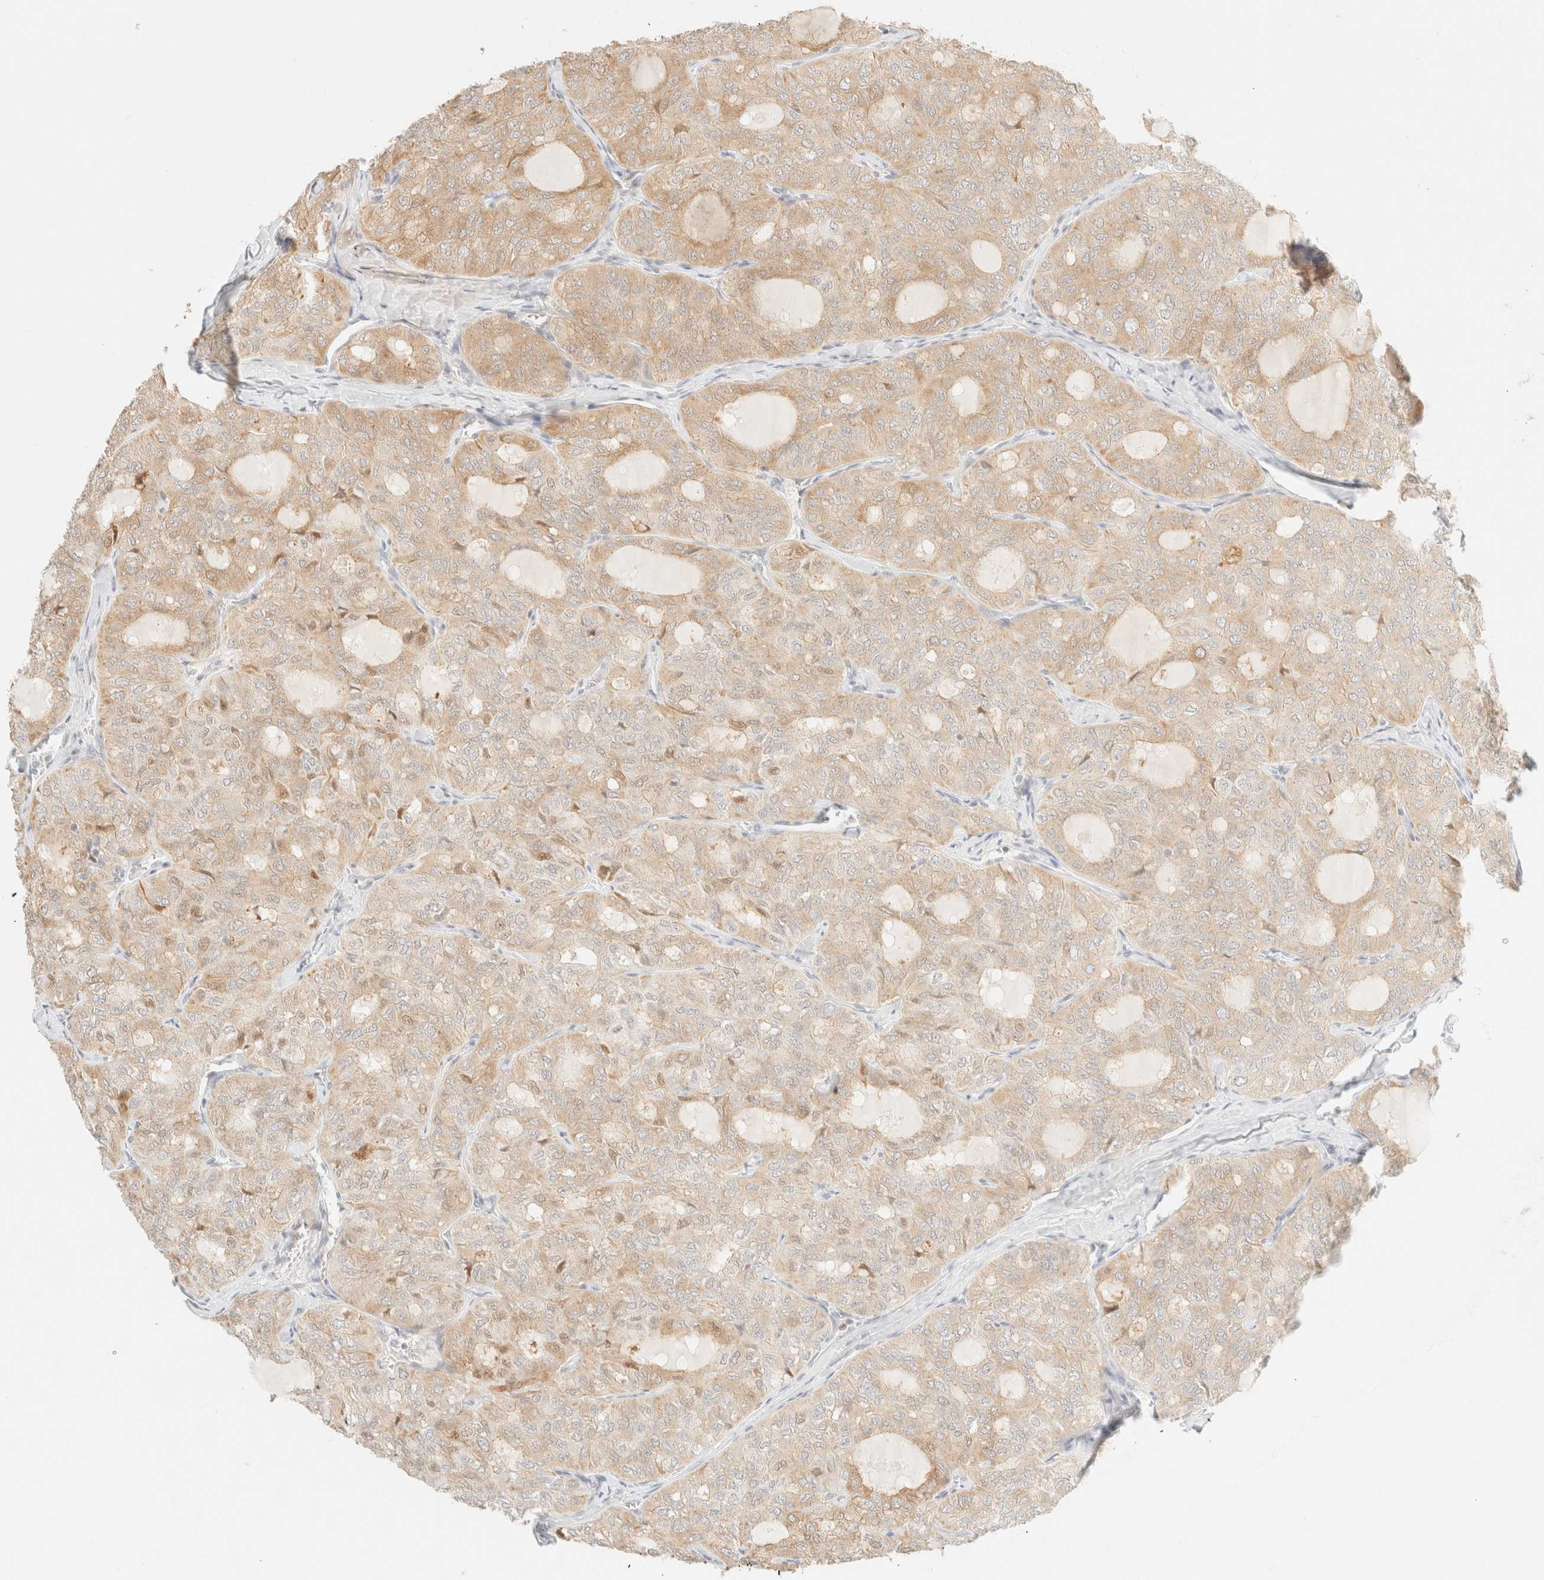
{"staining": {"intensity": "weak", "quantity": ">75%", "location": "cytoplasmic/membranous"}, "tissue": "thyroid cancer", "cell_type": "Tumor cells", "image_type": "cancer", "snomed": [{"axis": "morphology", "description": "Follicular adenoma carcinoma, NOS"}, {"axis": "topography", "description": "Thyroid gland"}], "caption": "Immunohistochemistry image of neoplastic tissue: follicular adenoma carcinoma (thyroid) stained using IHC reveals low levels of weak protein expression localized specifically in the cytoplasmic/membranous of tumor cells, appearing as a cytoplasmic/membranous brown color.", "gene": "TSR1", "patient": {"sex": "male", "age": 75}}